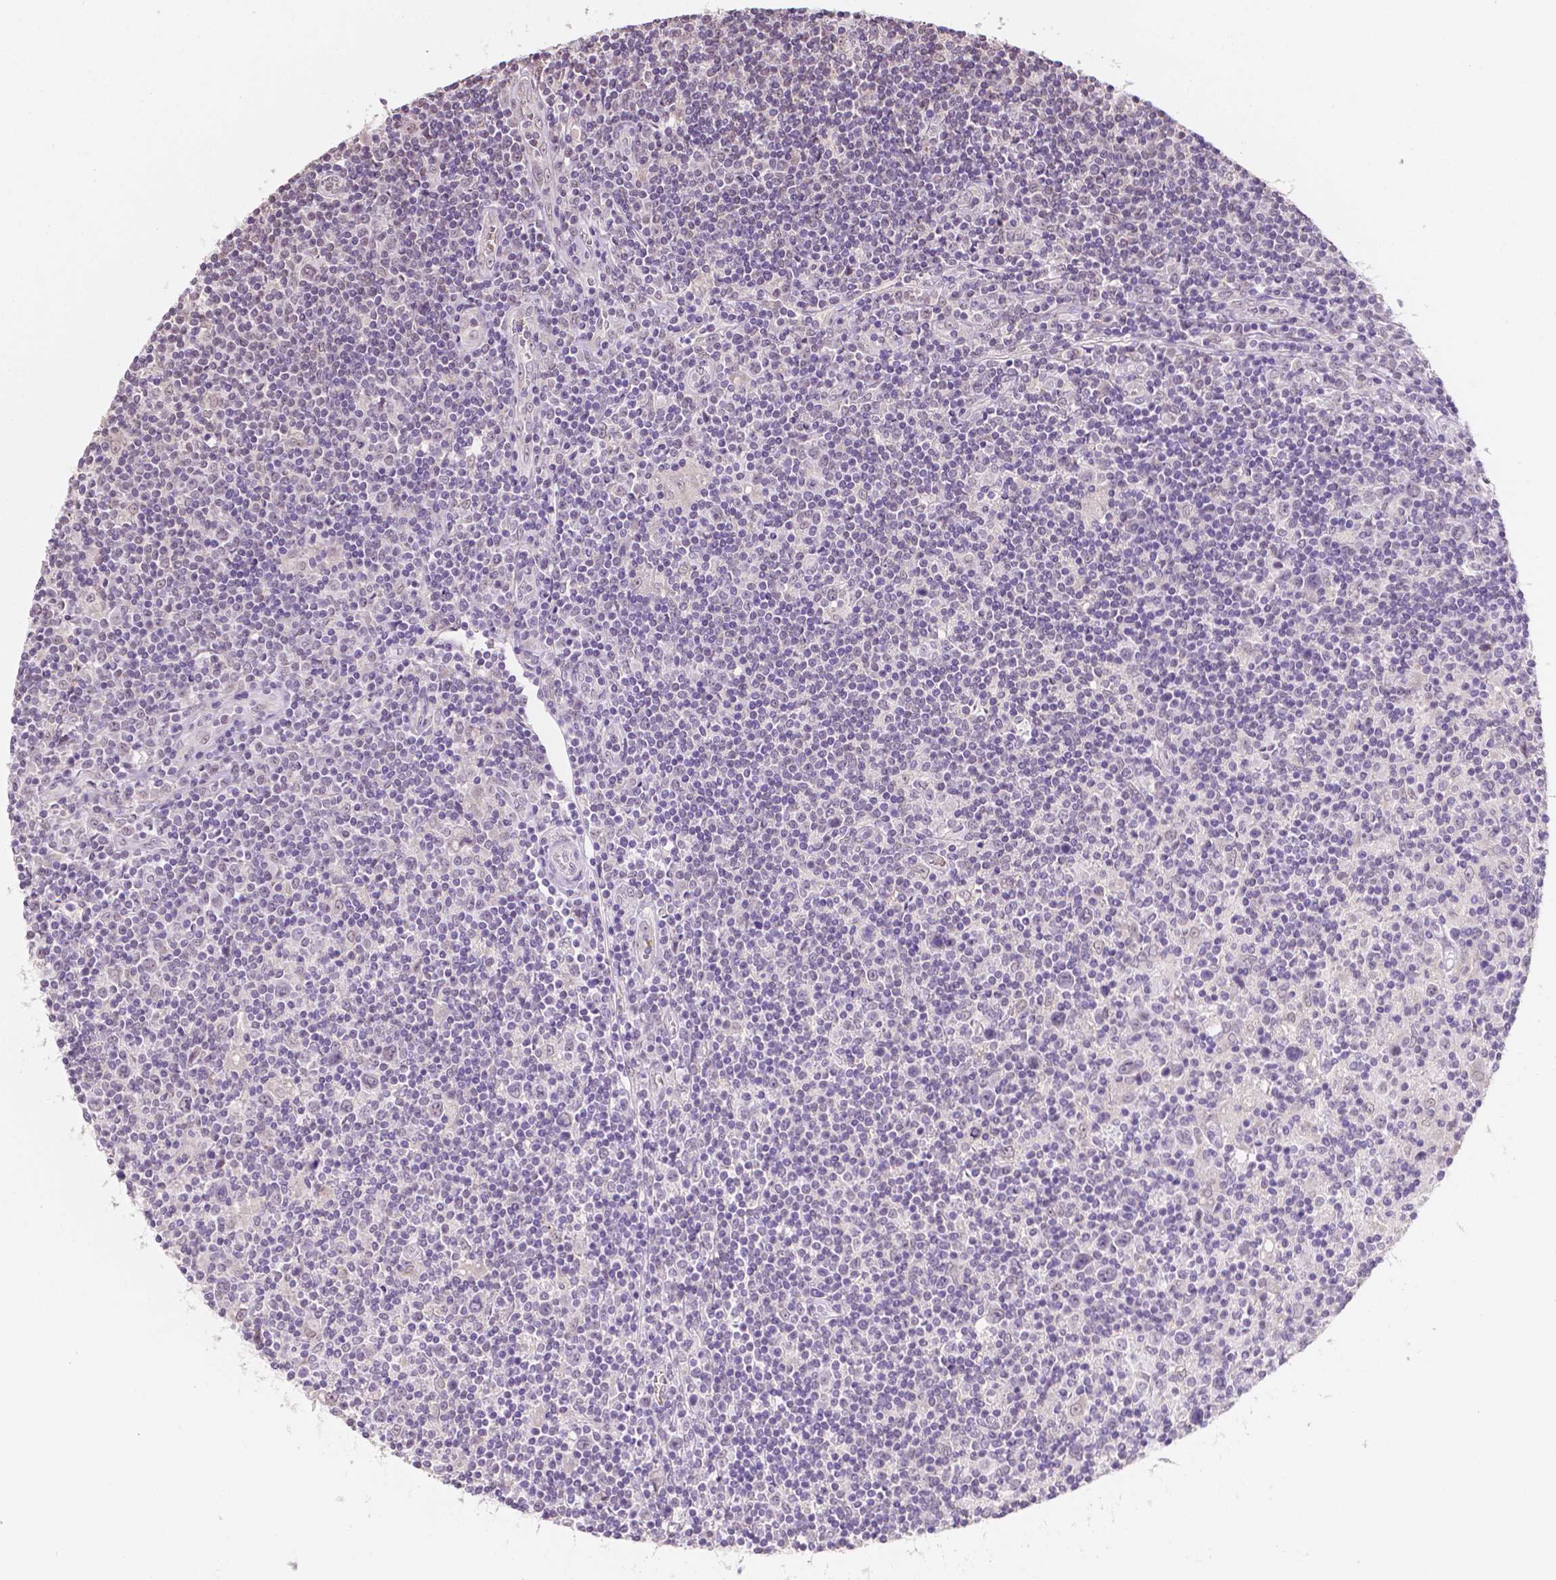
{"staining": {"intensity": "negative", "quantity": "none", "location": "none"}, "tissue": "lymphoma", "cell_type": "Tumor cells", "image_type": "cancer", "snomed": [{"axis": "morphology", "description": "Hodgkin's disease, NOS"}, {"axis": "topography", "description": "Lymph node"}], "caption": "Immunohistochemistry of human lymphoma shows no staining in tumor cells.", "gene": "SHLD3", "patient": {"sex": "male", "age": 40}}